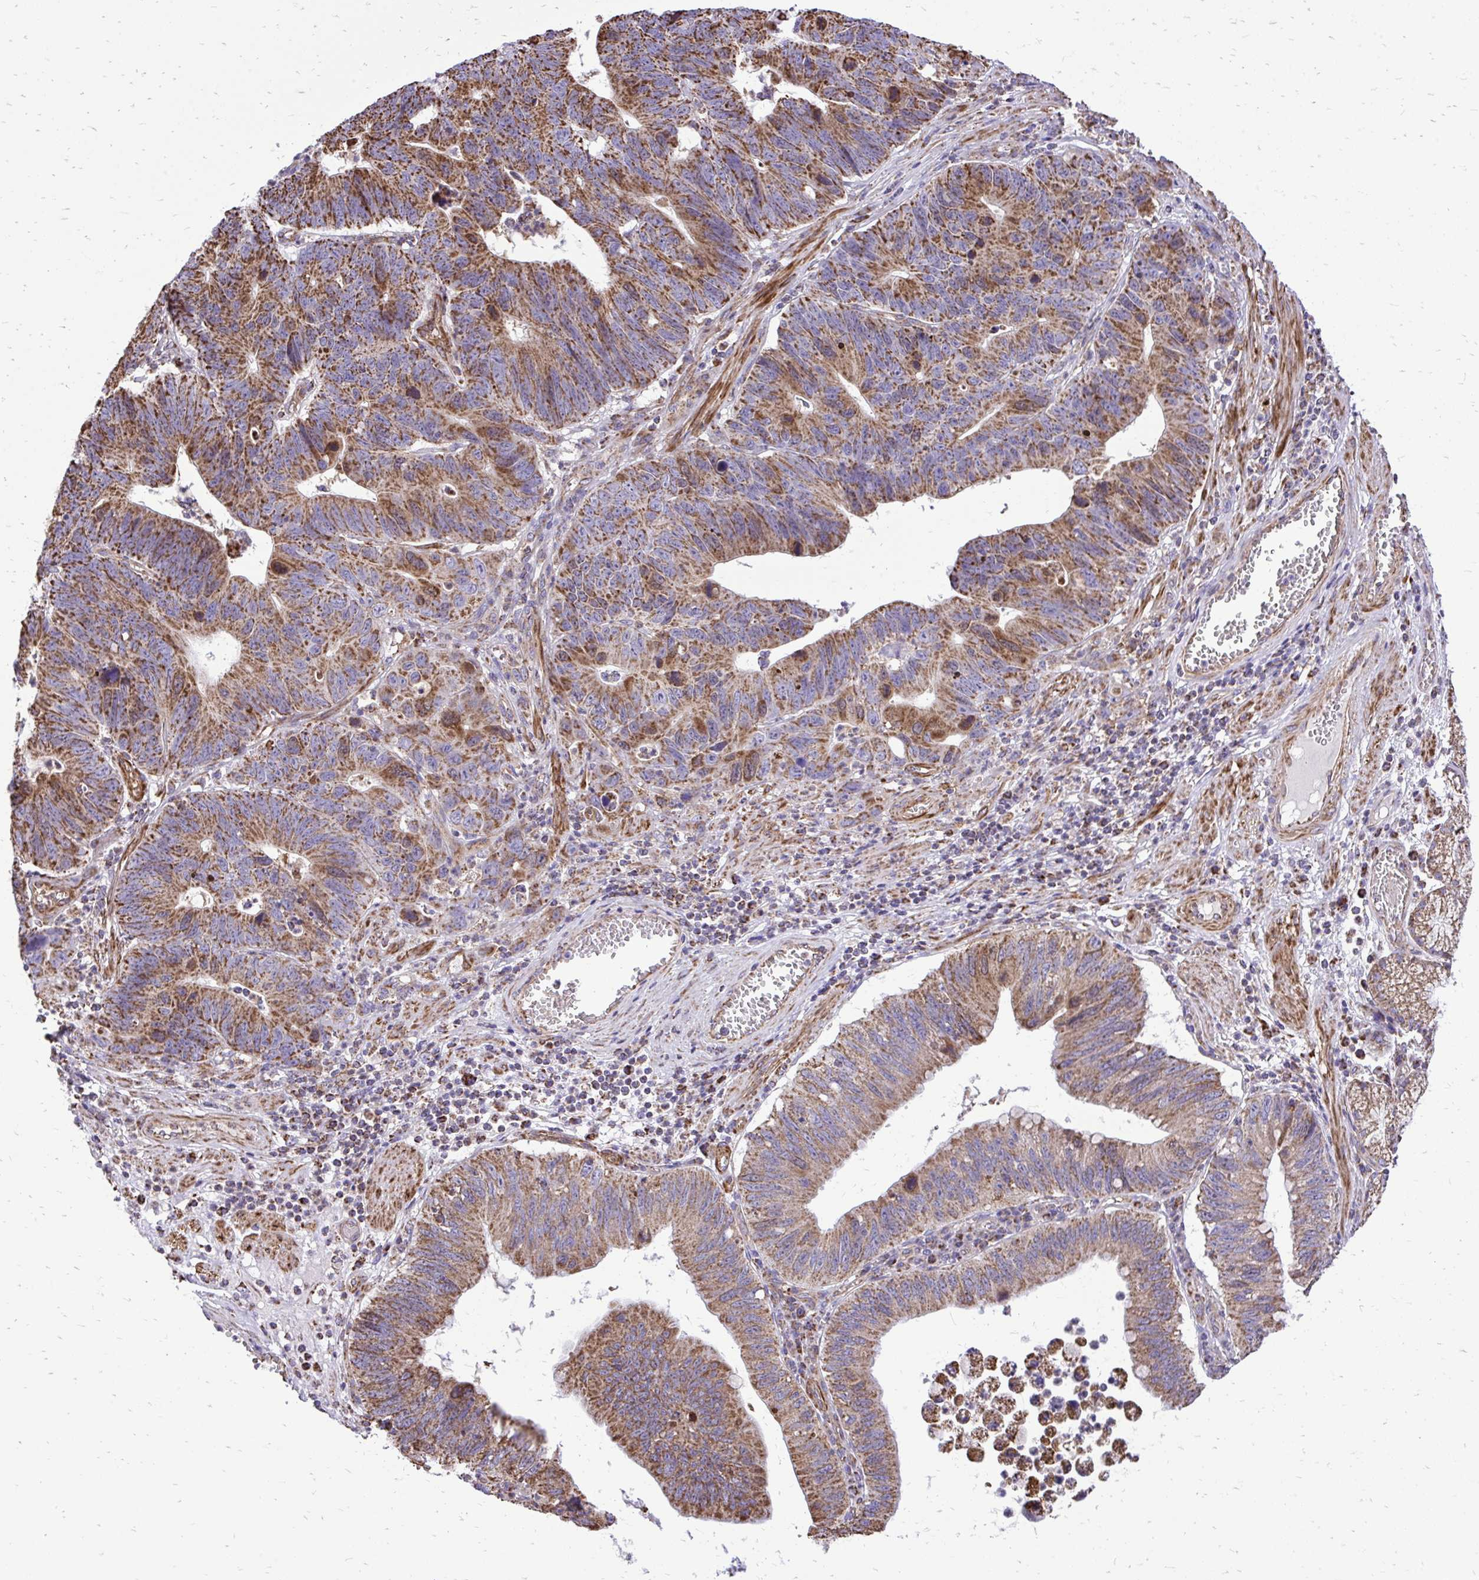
{"staining": {"intensity": "moderate", "quantity": ">75%", "location": "cytoplasmic/membranous"}, "tissue": "stomach cancer", "cell_type": "Tumor cells", "image_type": "cancer", "snomed": [{"axis": "morphology", "description": "Adenocarcinoma, NOS"}, {"axis": "topography", "description": "Stomach"}], "caption": "Human stomach adenocarcinoma stained with a brown dye reveals moderate cytoplasmic/membranous positive staining in about >75% of tumor cells.", "gene": "UBE2C", "patient": {"sex": "male", "age": 59}}